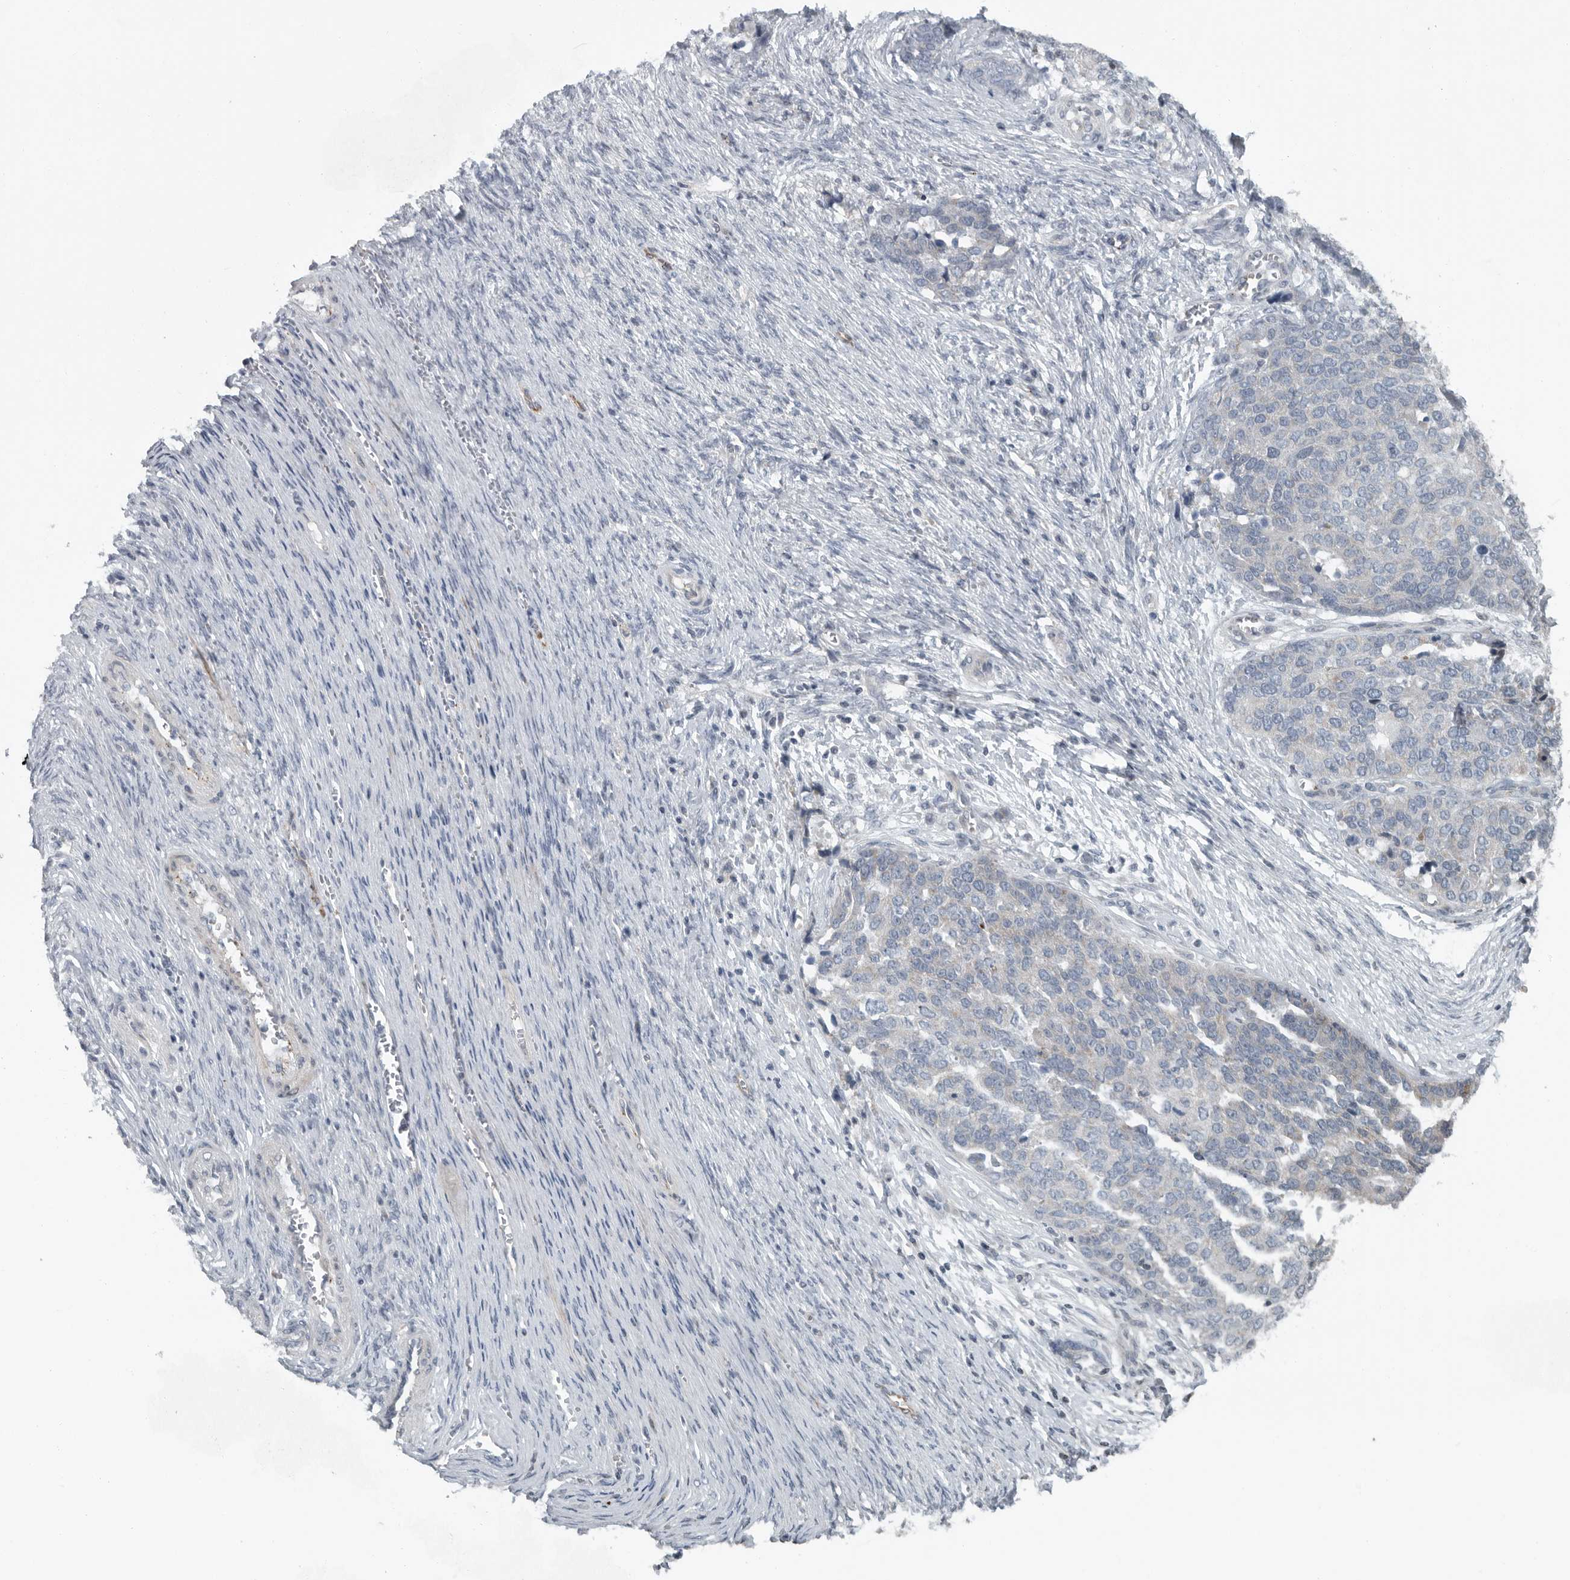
{"staining": {"intensity": "negative", "quantity": "none", "location": "none"}, "tissue": "ovarian cancer", "cell_type": "Tumor cells", "image_type": "cancer", "snomed": [{"axis": "morphology", "description": "Cystadenocarcinoma, serous, NOS"}, {"axis": "topography", "description": "Ovary"}], "caption": "High magnification brightfield microscopy of ovarian cancer stained with DAB (3,3'-diaminobenzidine) (brown) and counterstained with hematoxylin (blue): tumor cells show no significant positivity.", "gene": "MPP3", "patient": {"sex": "female", "age": 44}}